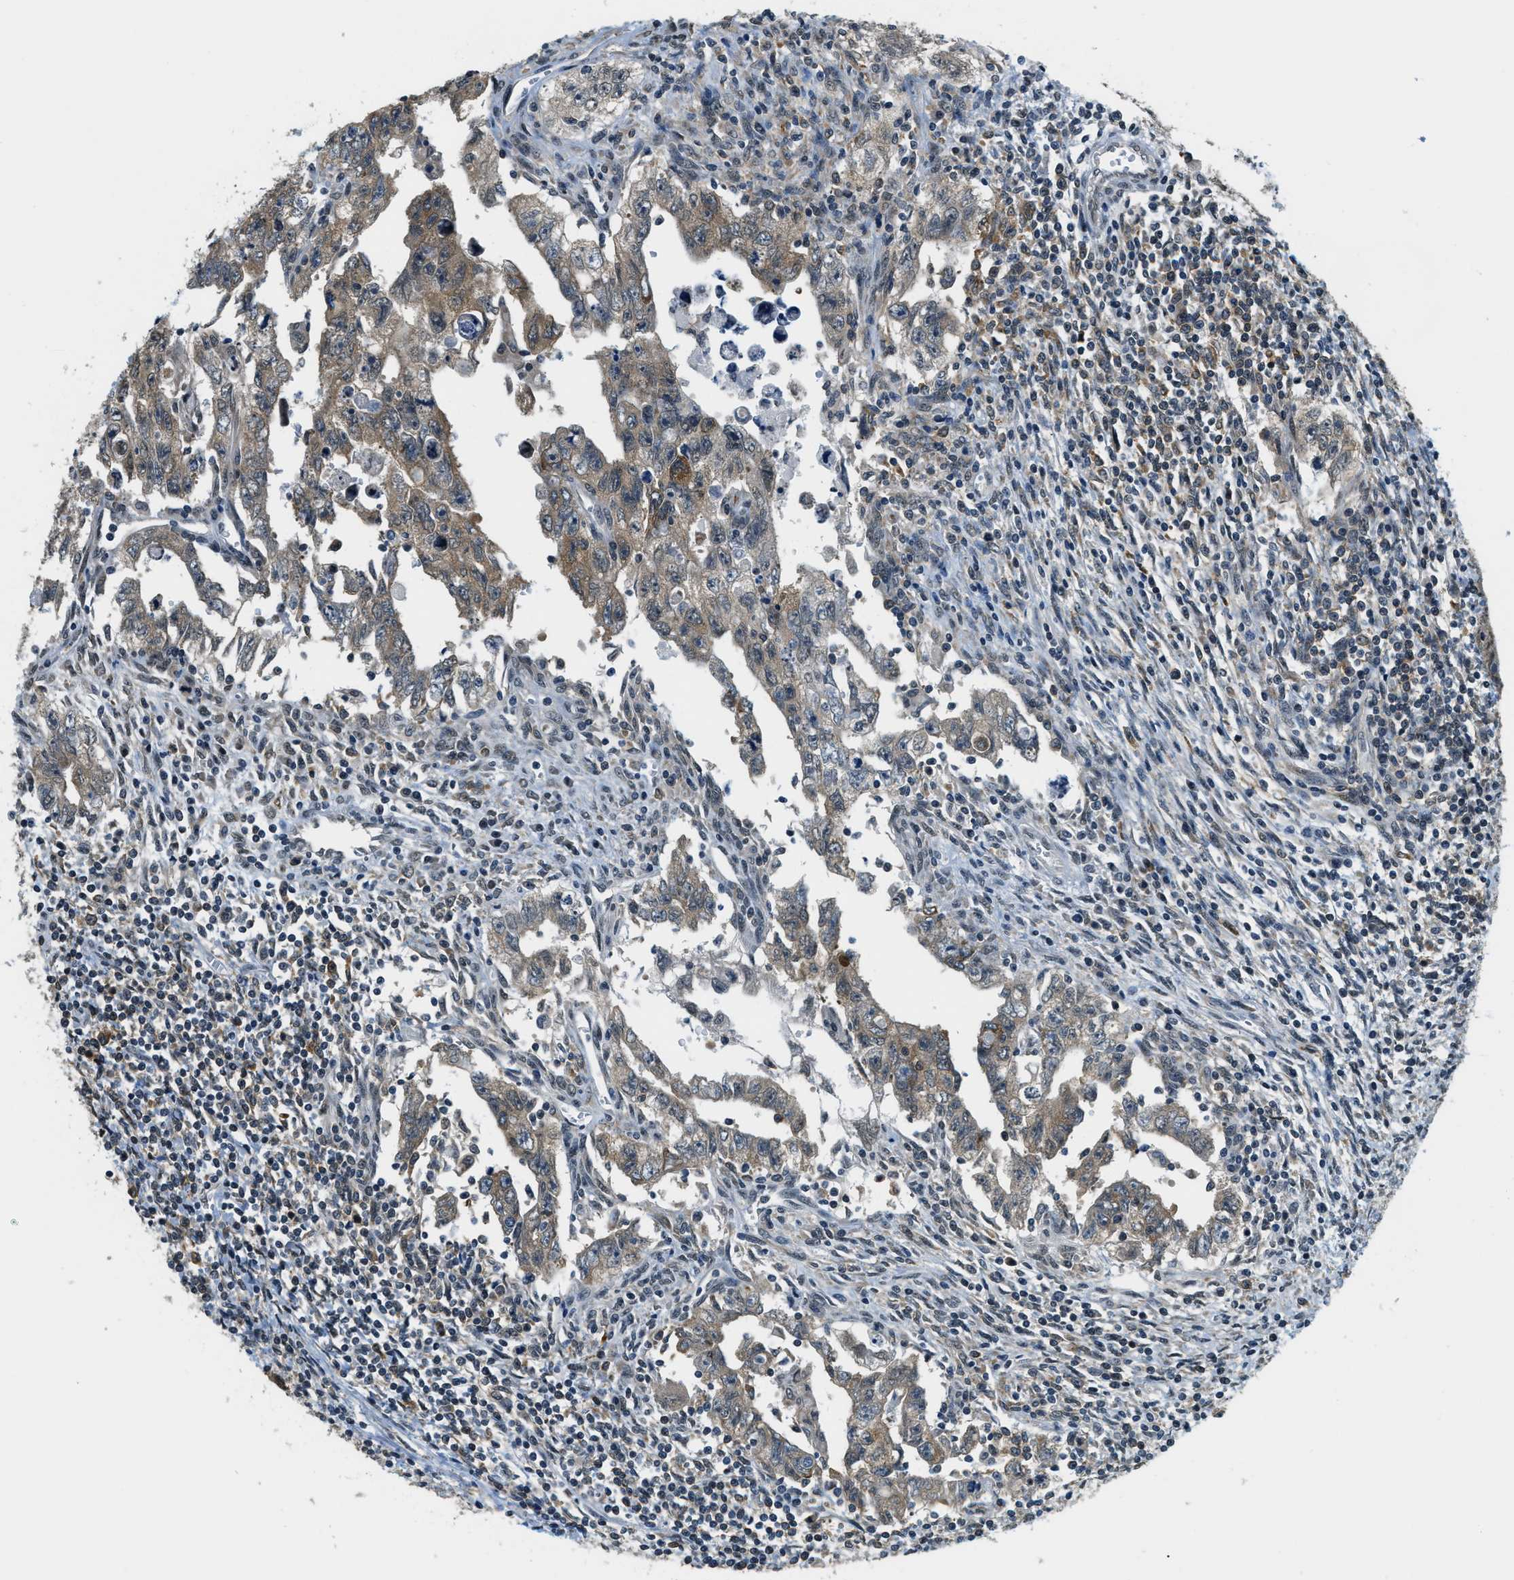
{"staining": {"intensity": "moderate", "quantity": ">75%", "location": "cytoplasmic/membranous"}, "tissue": "testis cancer", "cell_type": "Tumor cells", "image_type": "cancer", "snomed": [{"axis": "morphology", "description": "Carcinoma, Embryonal, NOS"}, {"axis": "topography", "description": "Testis"}], "caption": "Immunohistochemical staining of embryonal carcinoma (testis) exhibits moderate cytoplasmic/membranous protein positivity in about >75% of tumor cells. (brown staining indicates protein expression, while blue staining denotes nuclei).", "gene": "RAB11FIP1", "patient": {"sex": "male", "age": 28}}